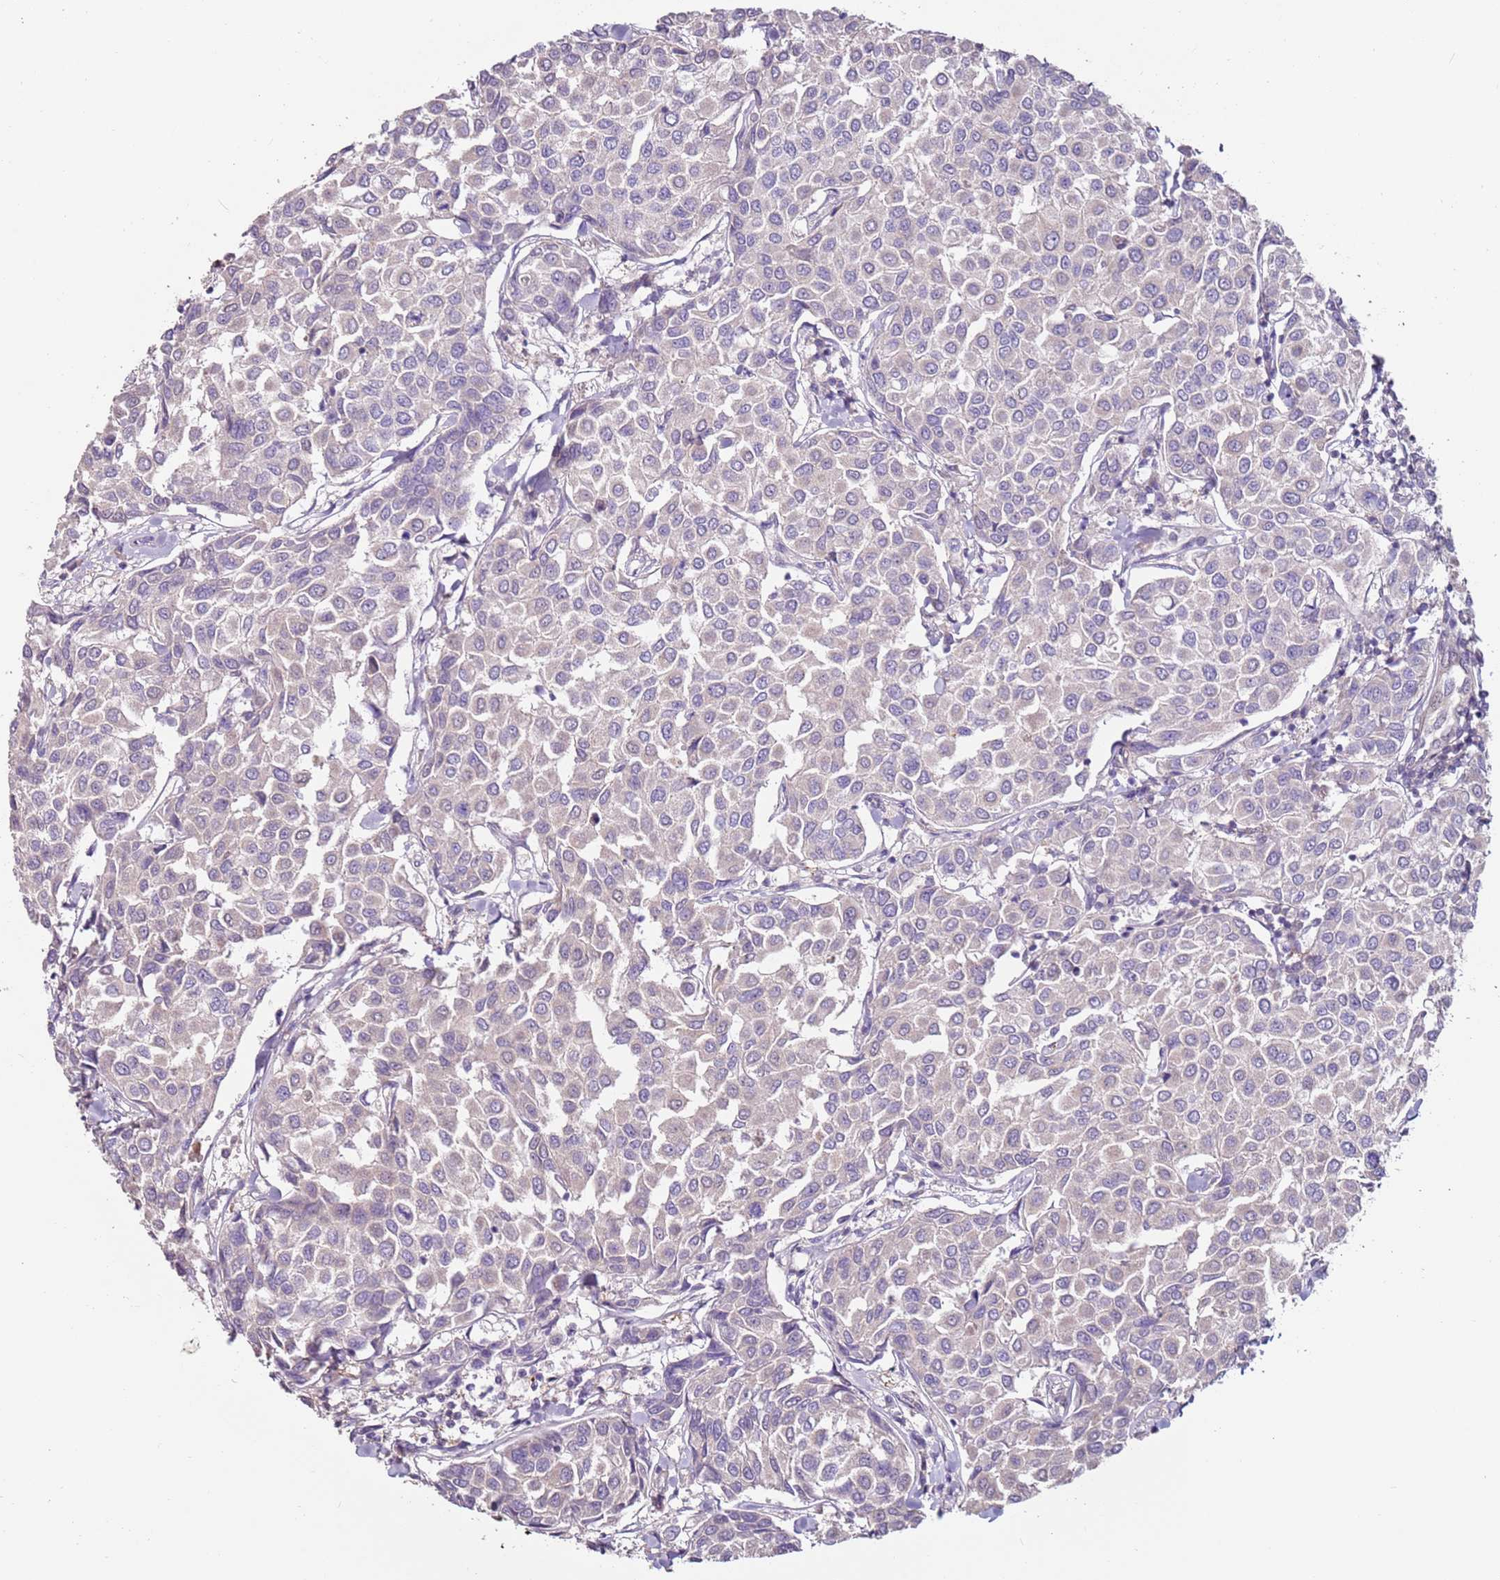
{"staining": {"intensity": "negative", "quantity": "none", "location": "none"}, "tissue": "breast cancer", "cell_type": "Tumor cells", "image_type": "cancer", "snomed": [{"axis": "morphology", "description": "Duct carcinoma"}, {"axis": "topography", "description": "Breast"}], "caption": "Immunohistochemical staining of breast cancer displays no significant staining in tumor cells.", "gene": "MDH1", "patient": {"sex": "female", "age": 55}}